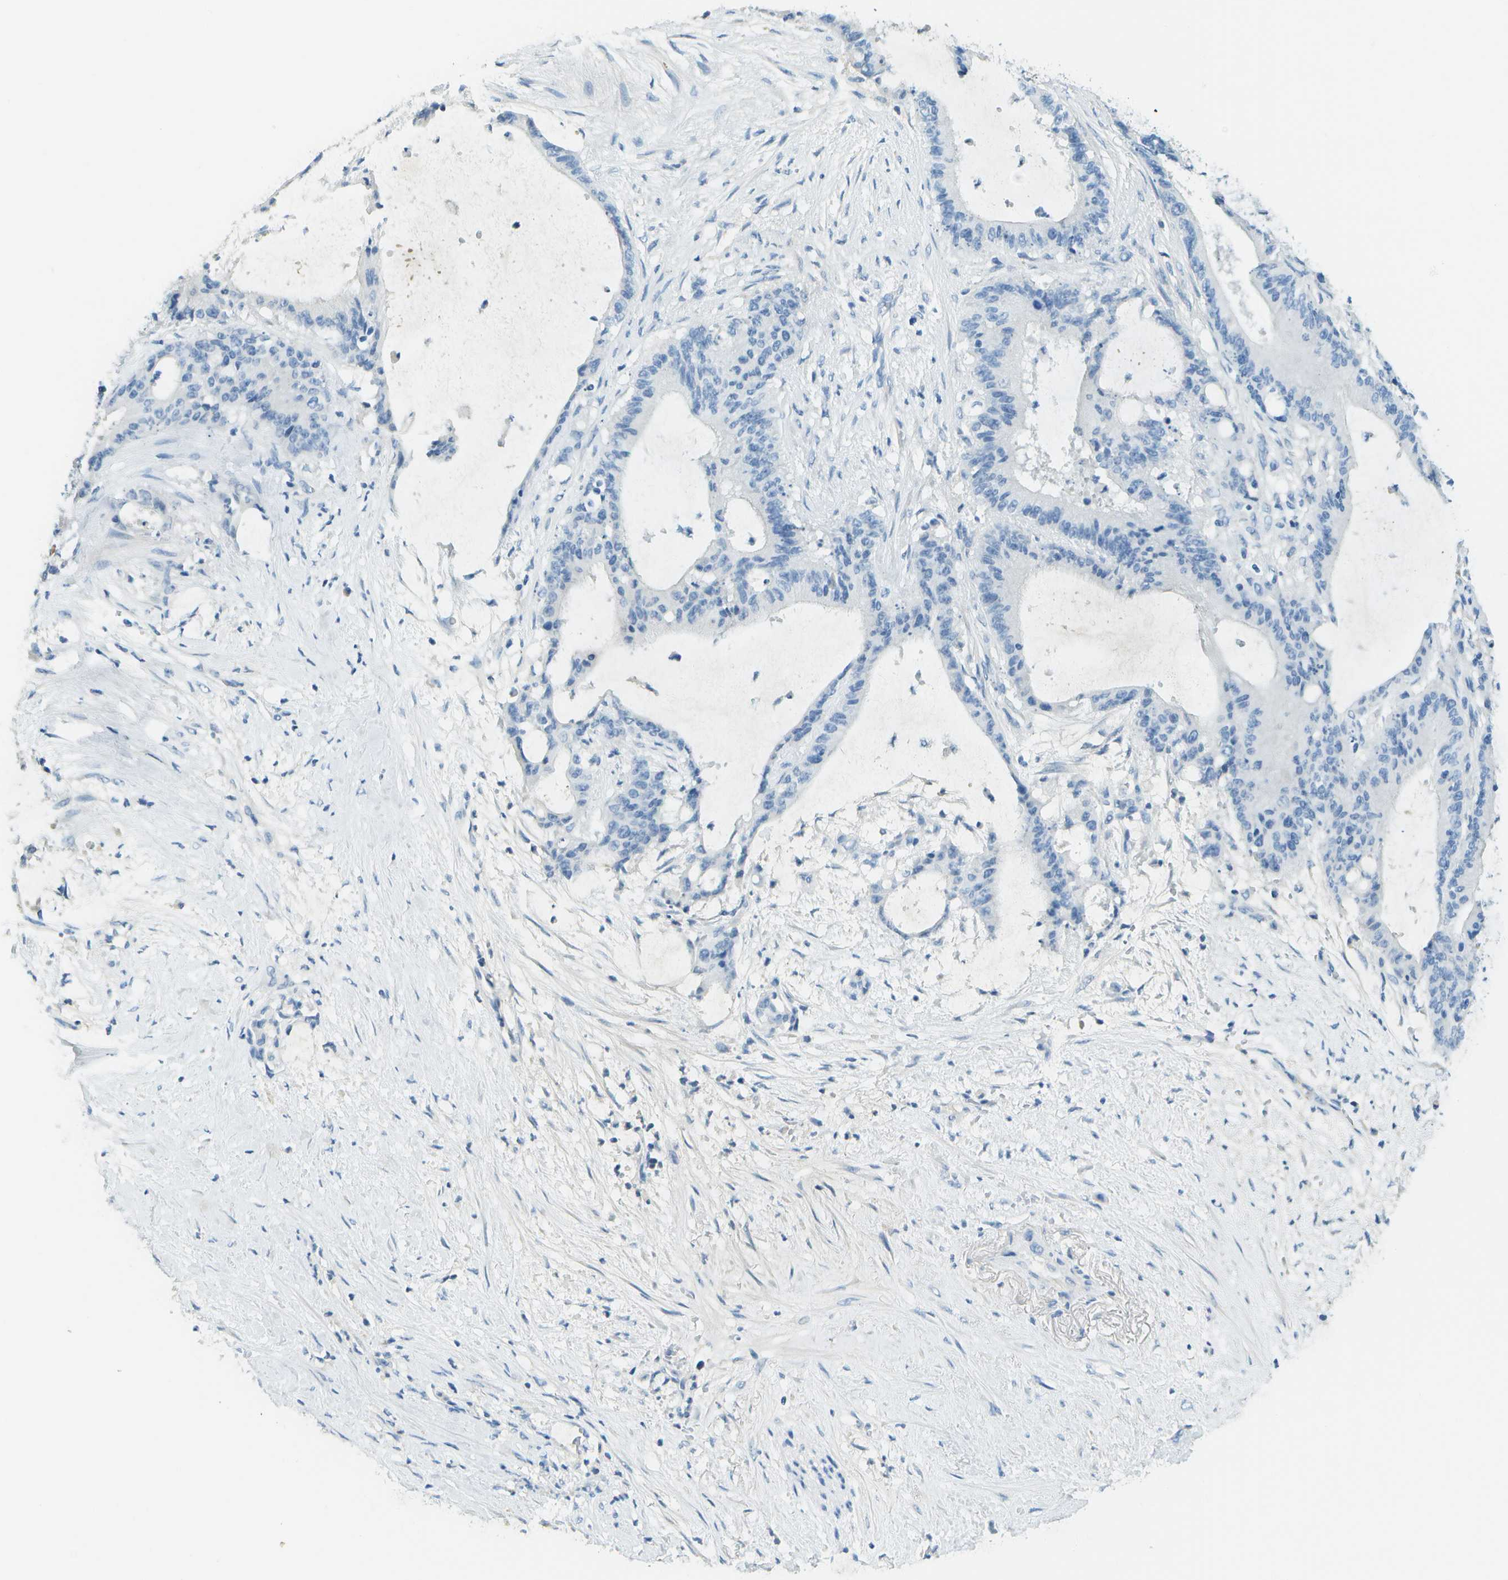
{"staining": {"intensity": "negative", "quantity": "none", "location": "none"}, "tissue": "liver cancer", "cell_type": "Tumor cells", "image_type": "cancer", "snomed": [{"axis": "morphology", "description": "Cholangiocarcinoma"}, {"axis": "topography", "description": "Liver"}], "caption": "Tumor cells show no significant positivity in liver cholangiocarcinoma.", "gene": "C1S", "patient": {"sex": "female", "age": 73}}